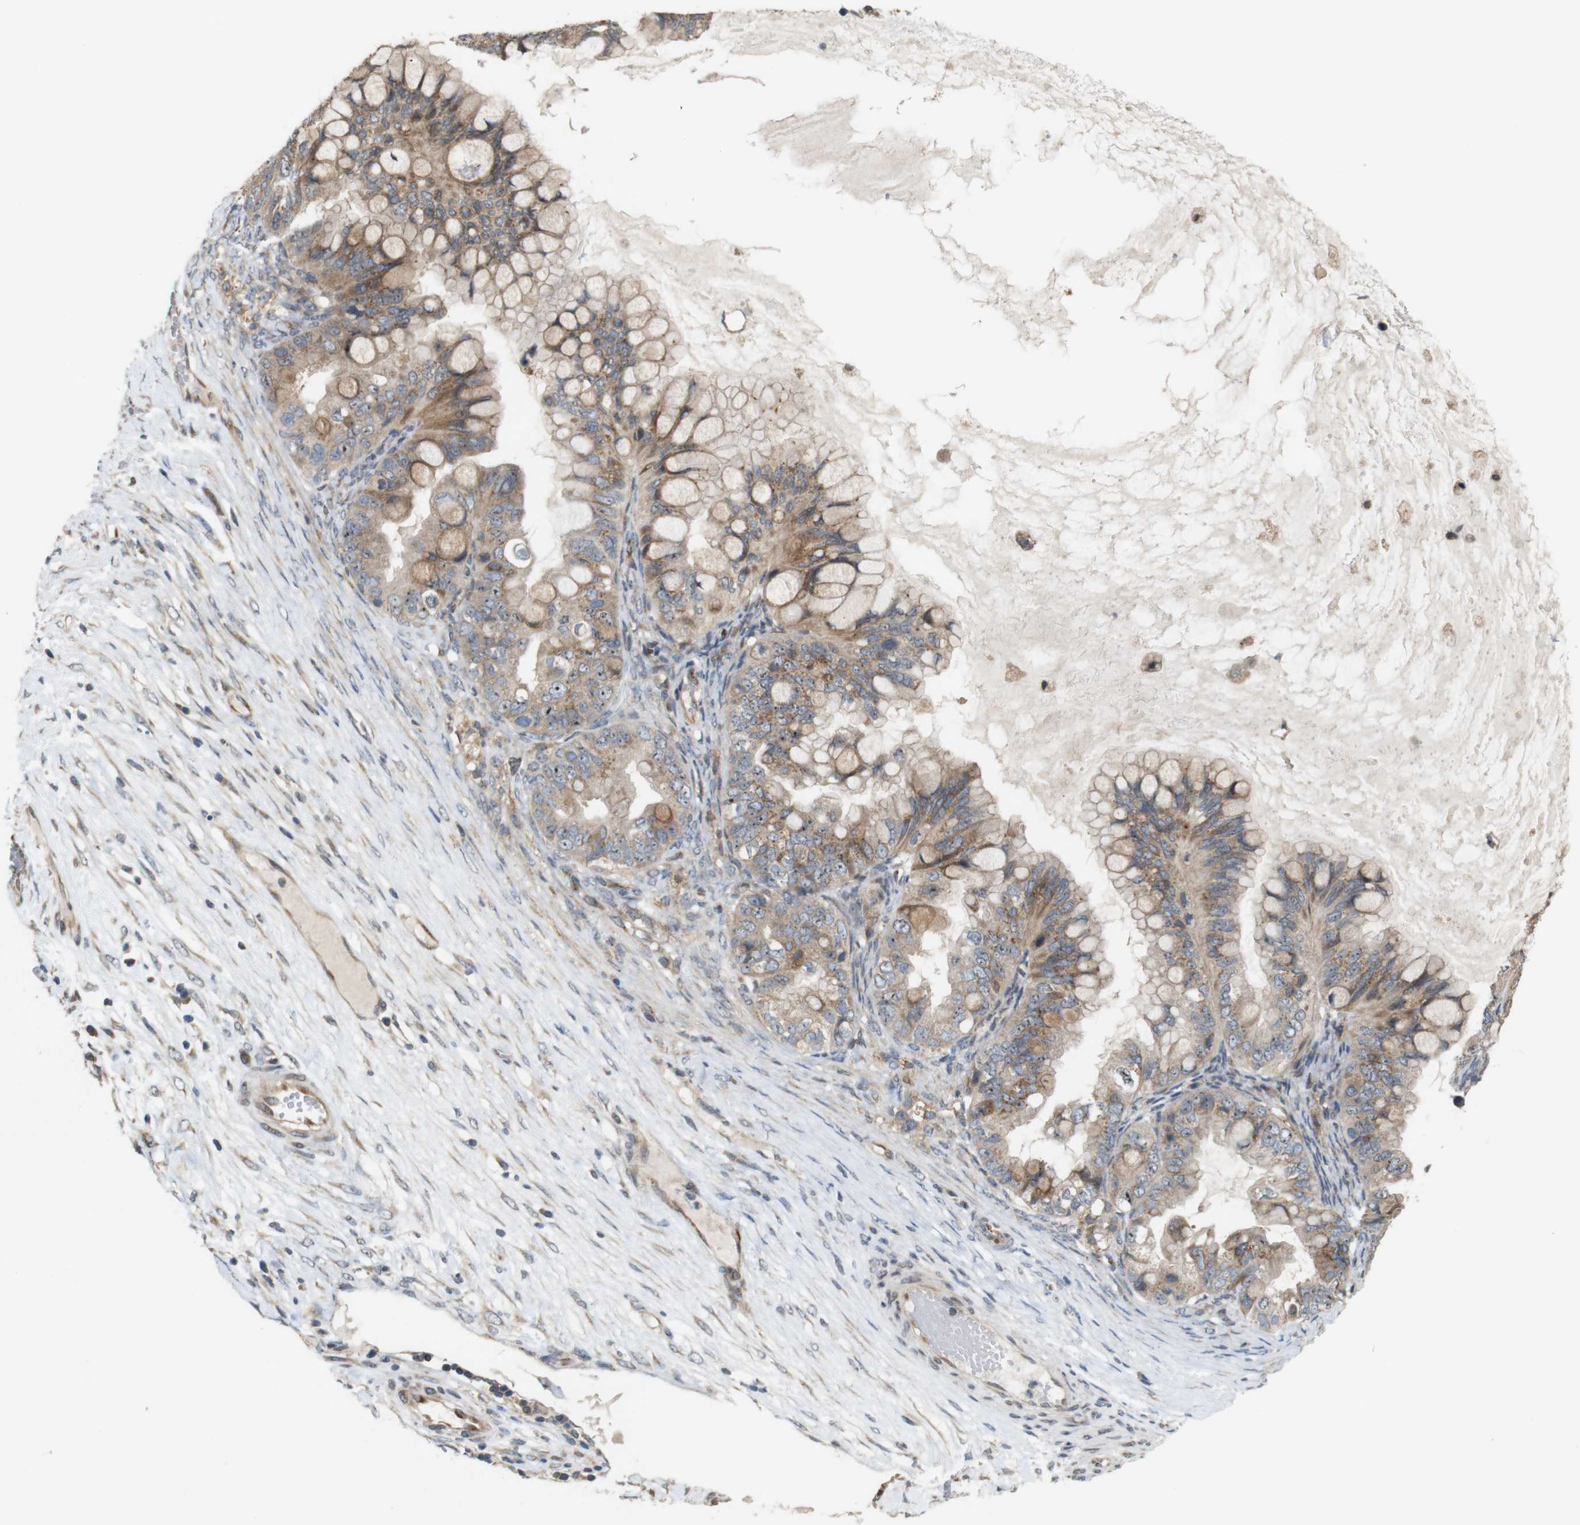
{"staining": {"intensity": "moderate", "quantity": ">75%", "location": "cytoplasmic/membranous"}, "tissue": "ovarian cancer", "cell_type": "Tumor cells", "image_type": "cancer", "snomed": [{"axis": "morphology", "description": "Cystadenocarcinoma, mucinous, NOS"}, {"axis": "topography", "description": "Ovary"}], "caption": "Ovarian cancer (mucinous cystadenocarcinoma) stained with a brown dye exhibits moderate cytoplasmic/membranous positive staining in about >75% of tumor cells.", "gene": "EFCAB14", "patient": {"sex": "female", "age": 80}}